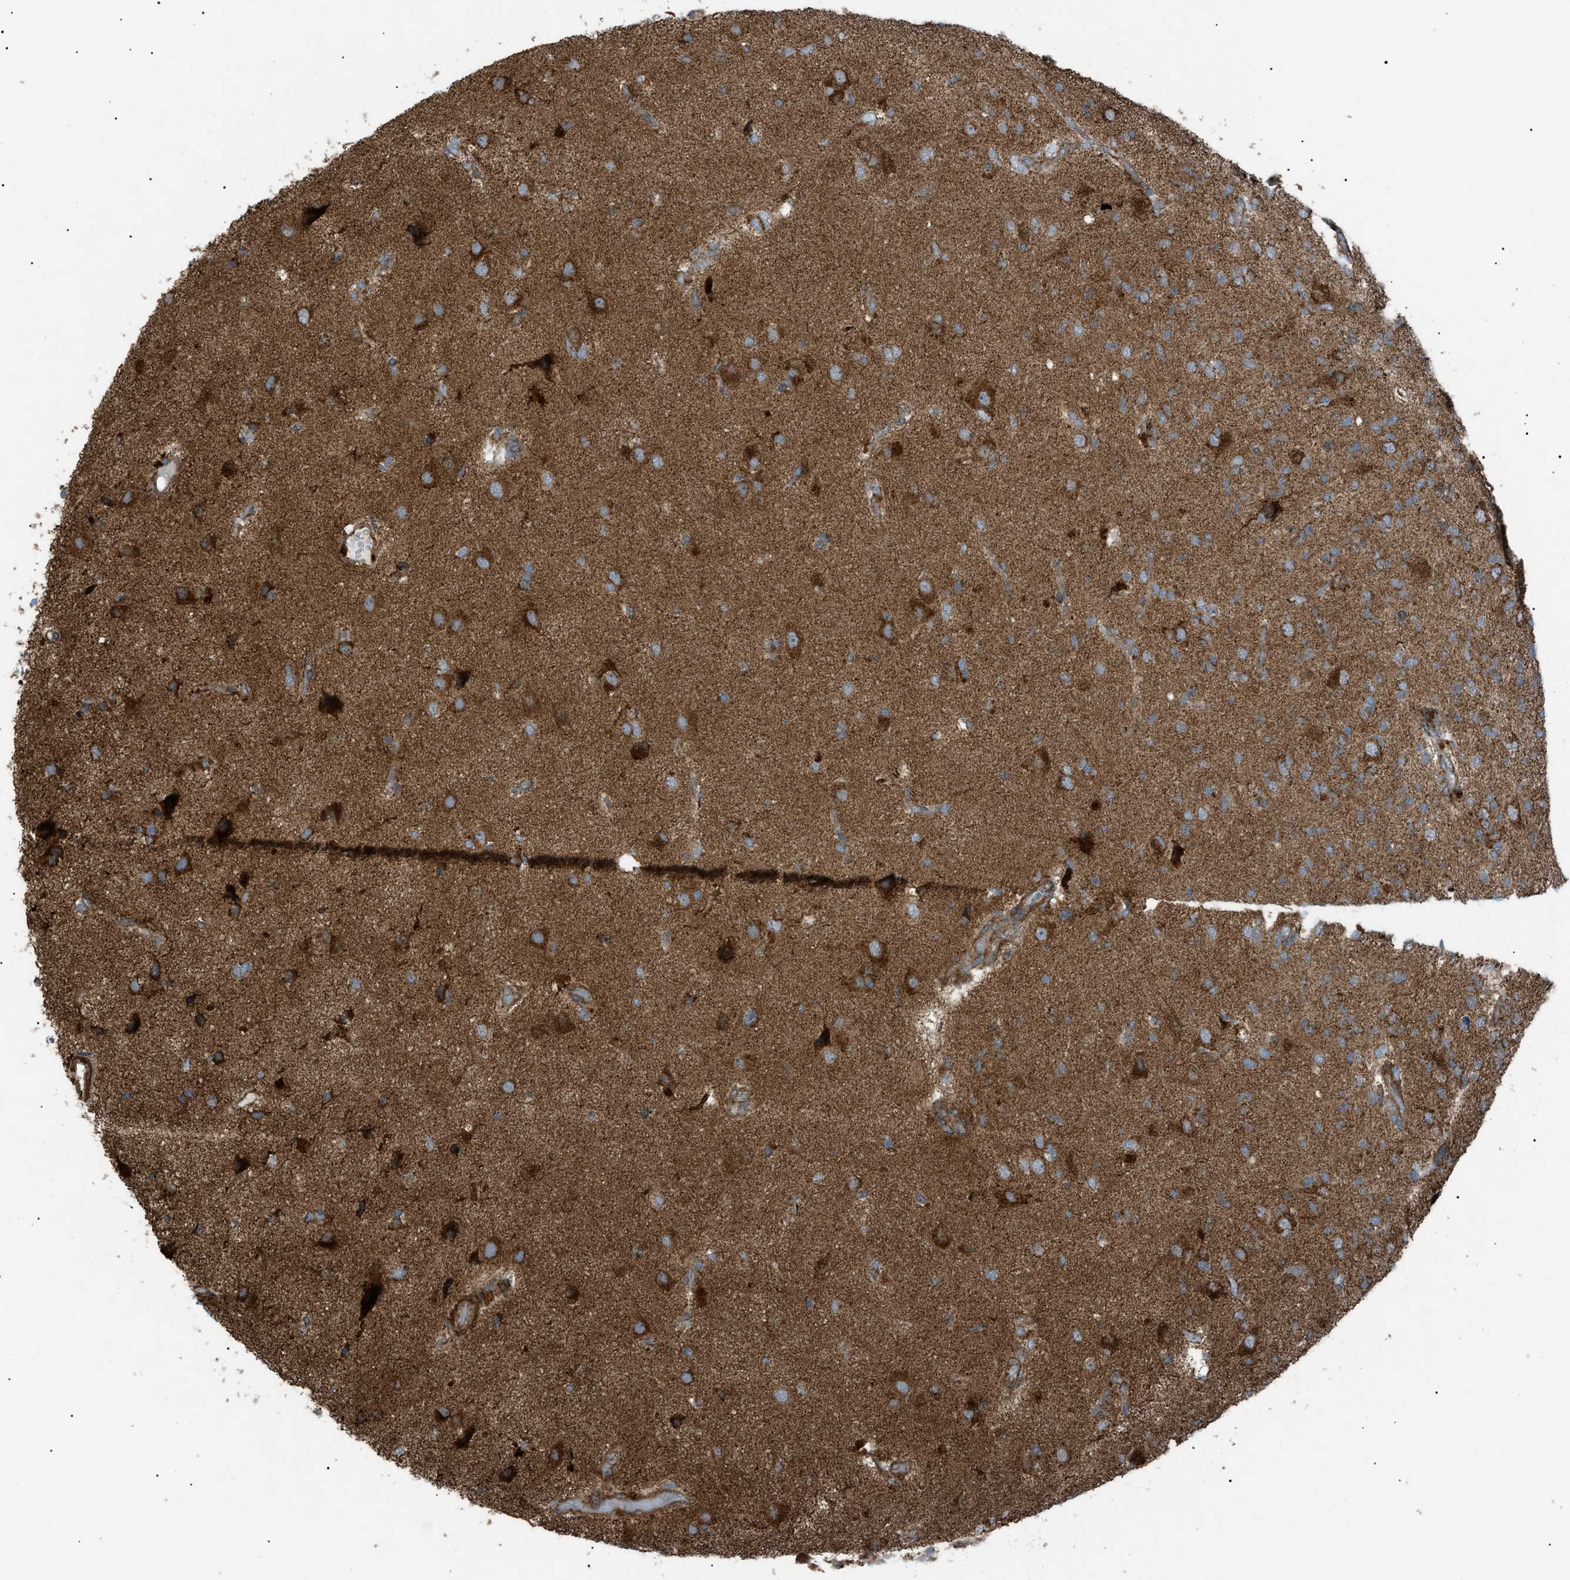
{"staining": {"intensity": "strong", "quantity": "25%-75%", "location": "cytoplasmic/membranous"}, "tissue": "glioma", "cell_type": "Tumor cells", "image_type": "cancer", "snomed": [{"axis": "morphology", "description": "Glioma, malignant, High grade"}, {"axis": "topography", "description": "Brain"}], "caption": "Protein expression analysis of human glioma reveals strong cytoplasmic/membranous staining in approximately 25%-75% of tumor cells. Using DAB (3,3'-diaminobenzidine) (brown) and hematoxylin (blue) stains, captured at high magnification using brightfield microscopy.", "gene": "C1GALT1C1", "patient": {"sex": "female", "age": 59}}